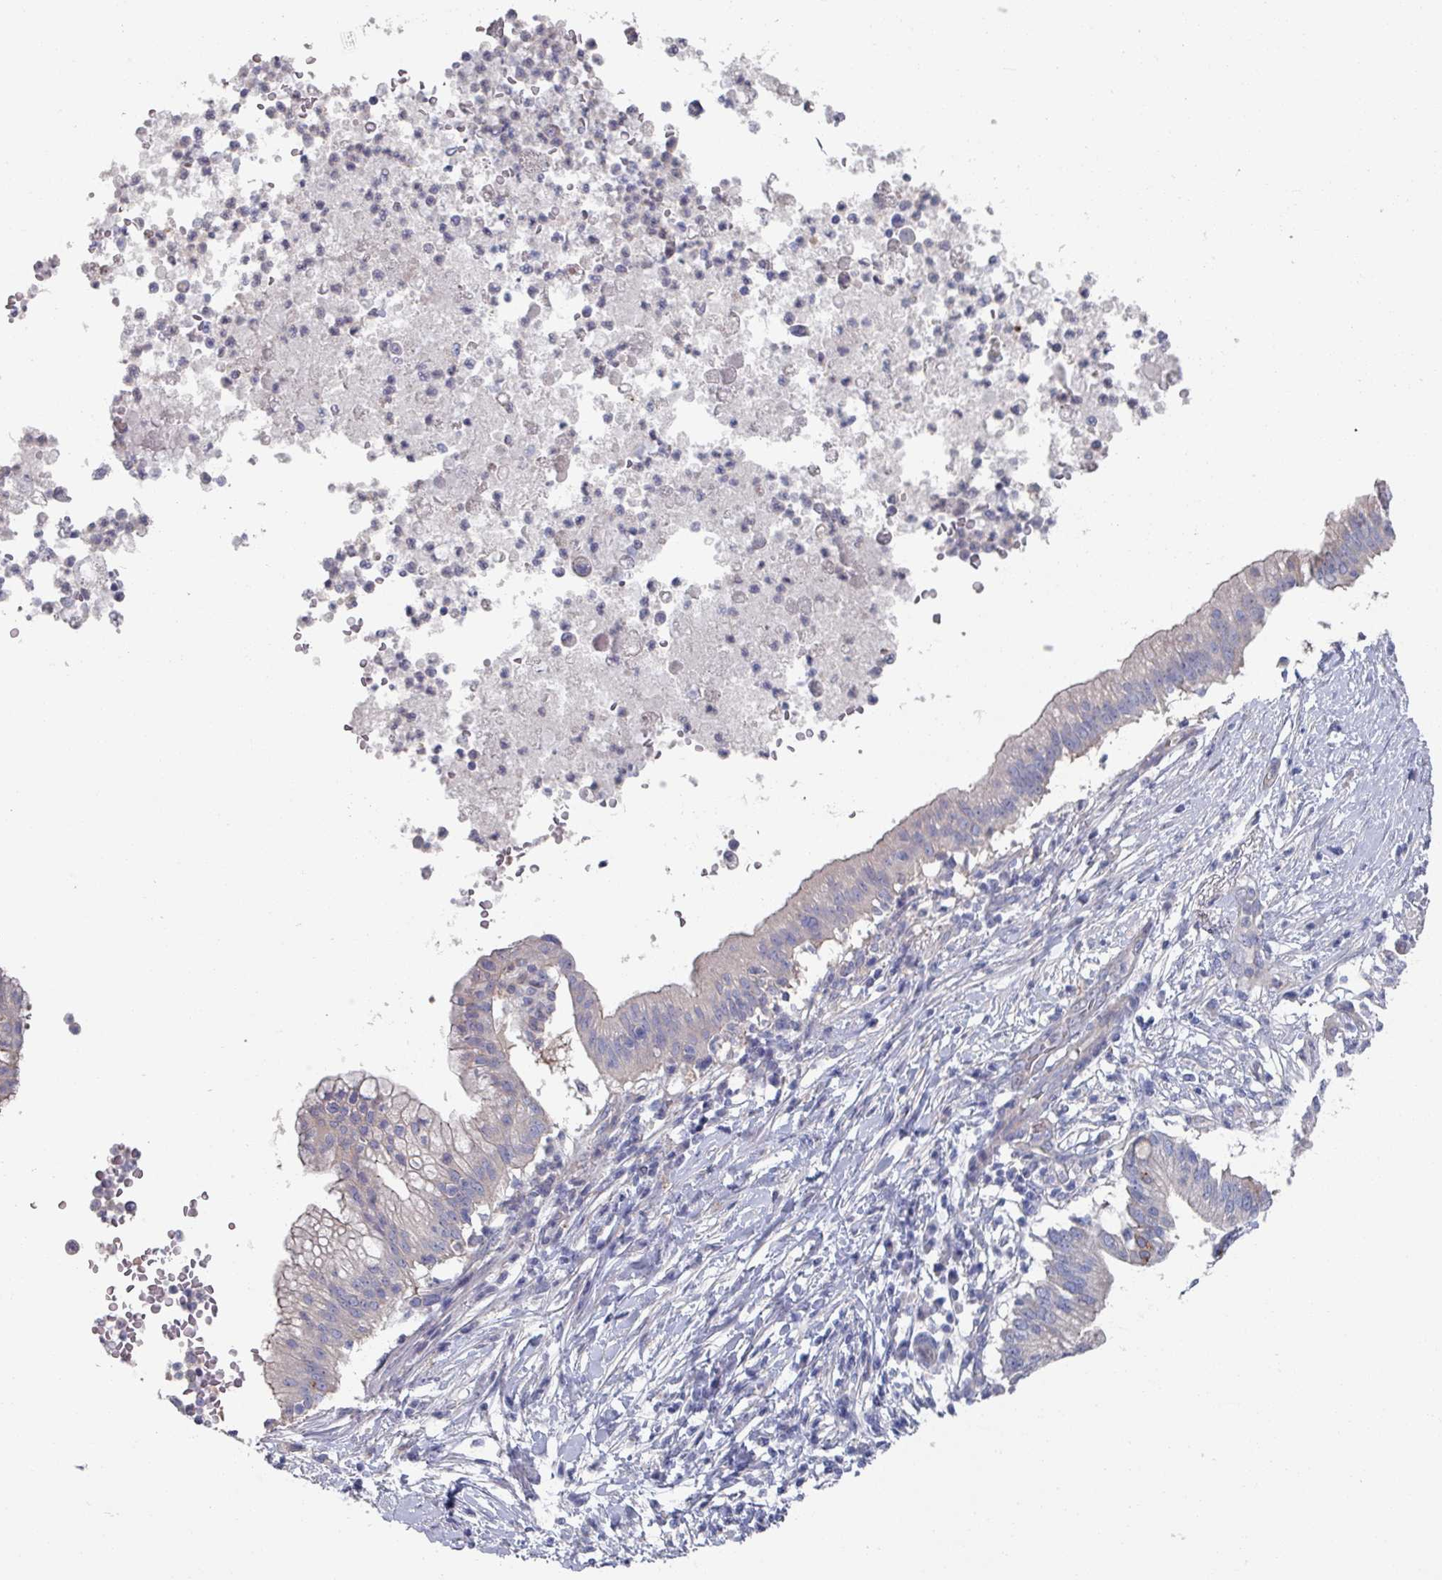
{"staining": {"intensity": "weak", "quantity": "25%-75%", "location": "cytoplasmic/membranous"}, "tissue": "pancreatic cancer", "cell_type": "Tumor cells", "image_type": "cancer", "snomed": [{"axis": "morphology", "description": "Adenocarcinoma, NOS"}, {"axis": "topography", "description": "Pancreas"}], "caption": "About 25%-75% of tumor cells in human pancreatic cancer (adenocarcinoma) exhibit weak cytoplasmic/membranous protein positivity as visualized by brown immunohistochemical staining.", "gene": "EFL1", "patient": {"sex": "male", "age": 68}}